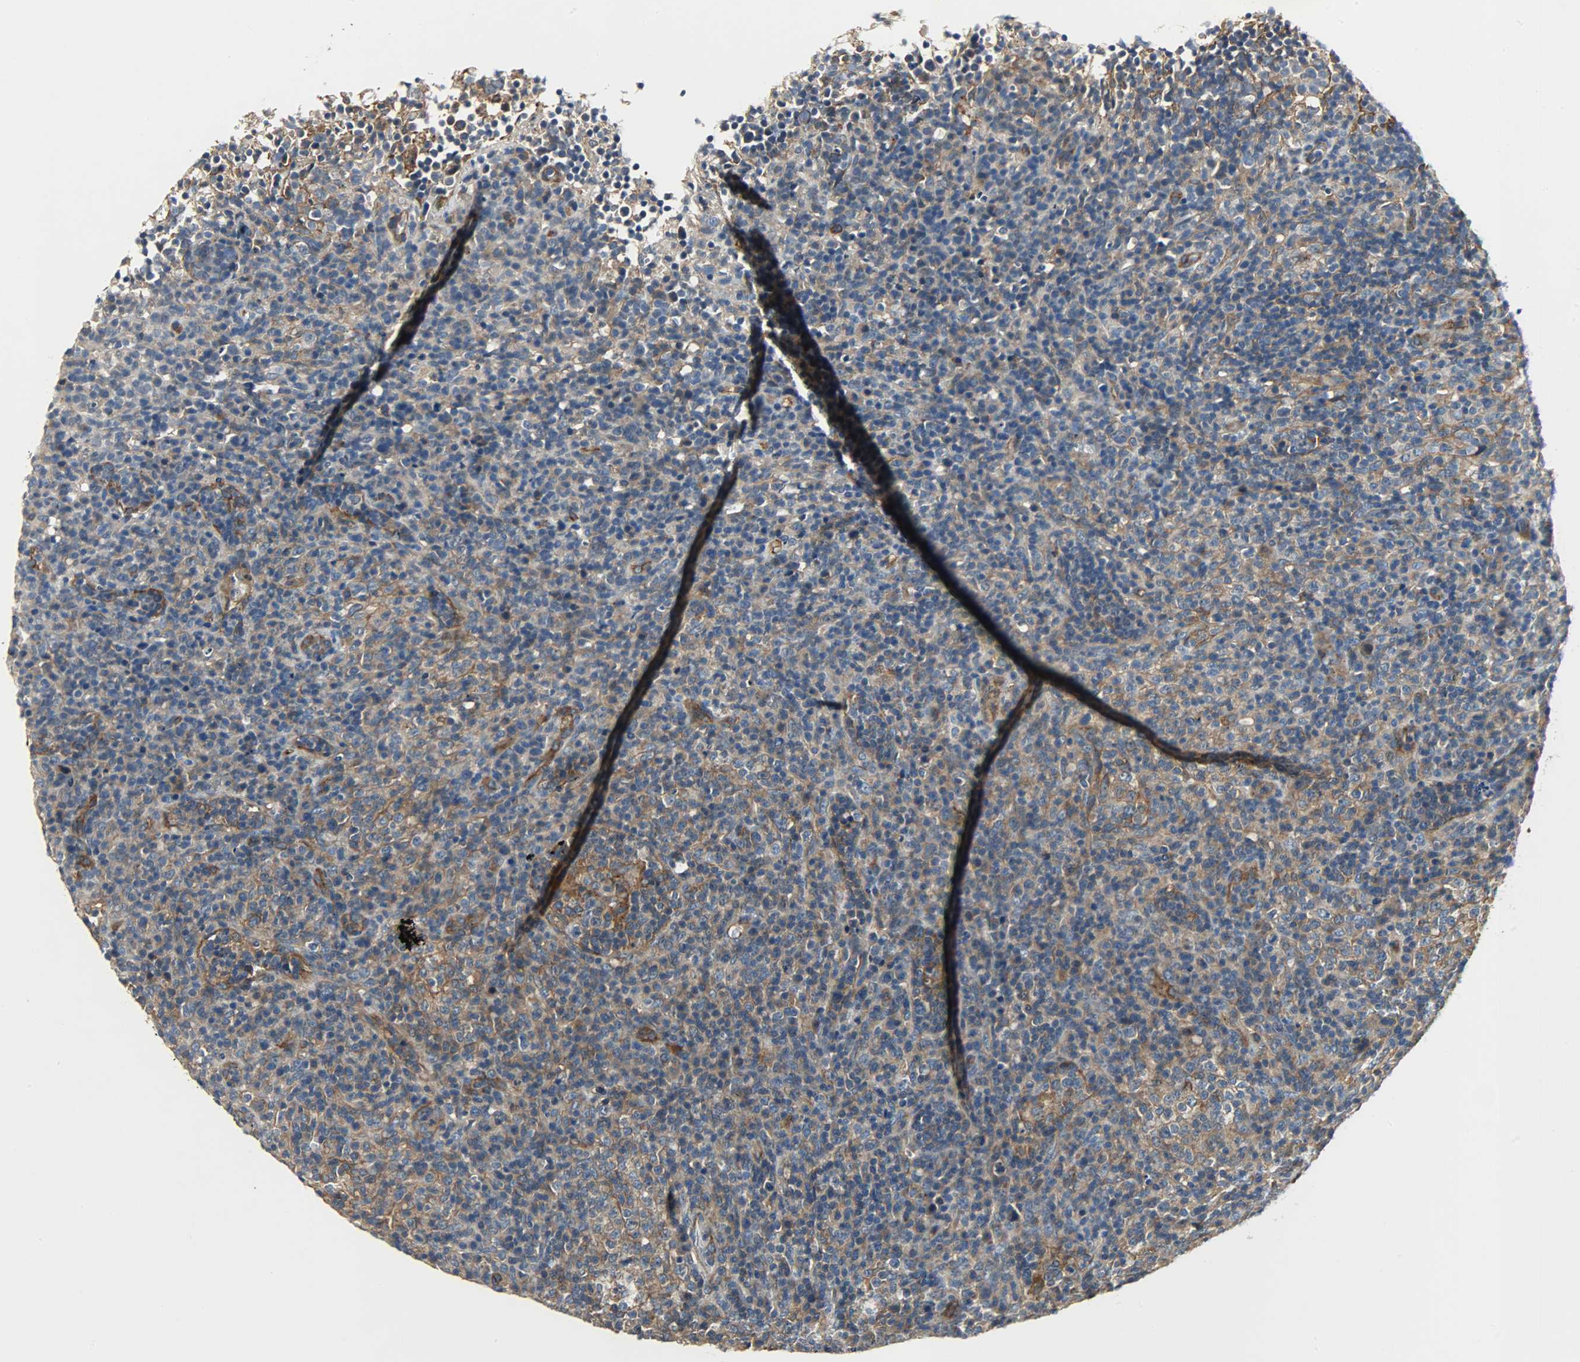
{"staining": {"intensity": "moderate", "quantity": ">75%", "location": "cytoplasmic/membranous"}, "tissue": "lymphoma", "cell_type": "Tumor cells", "image_type": "cancer", "snomed": [{"axis": "morphology", "description": "Malignant lymphoma, non-Hodgkin's type, High grade"}, {"axis": "topography", "description": "Lymph node"}], "caption": "Protein staining of lymphoma tissue shows moderate cytoplasmic/membranous expression in approximately >75% of tumor cells.", "gene": "KIAA1217", "patient": {"sex": "female", "age": 76}}